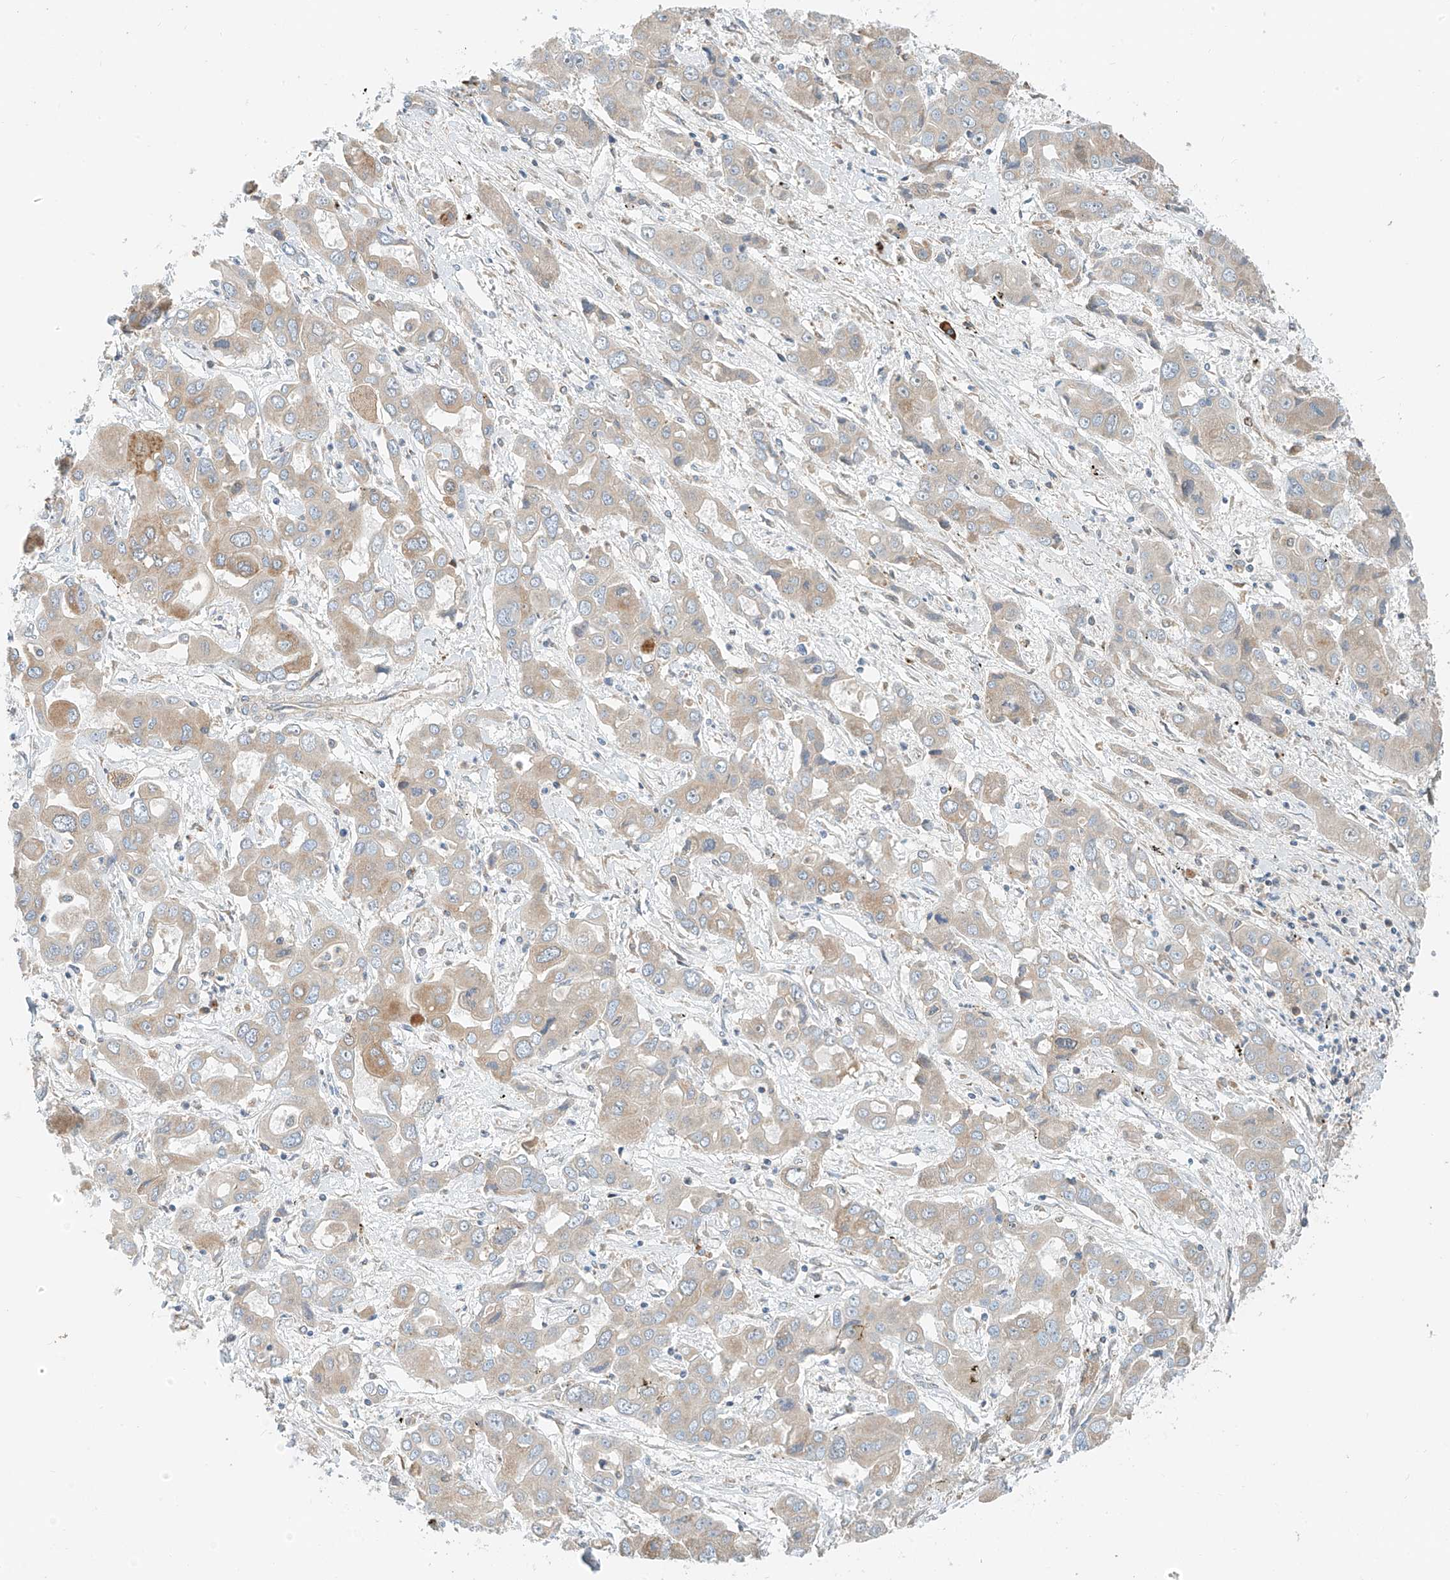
{"staining": {"intensity": "weak", "quantity": "<25%", "location": "cytoplasmic/membranous"}, "tissue": "liver cancer", "cell_type": "Tumor cells", "image_type": "cancer", "snomed": [{"axis": "morphology", "description": "Cholangiocarcinoma"}, {"axis": "topography", "description": "Liver"}], "caption": "A high-resolution micrograph shows immunohistochemistry (IHC) staining of liver cancer (cholangiocarcinoma), which reveals no significant expression in tumor cells.", "gene": "PPA2", "patient": {"sex": "male", "age": 67}}